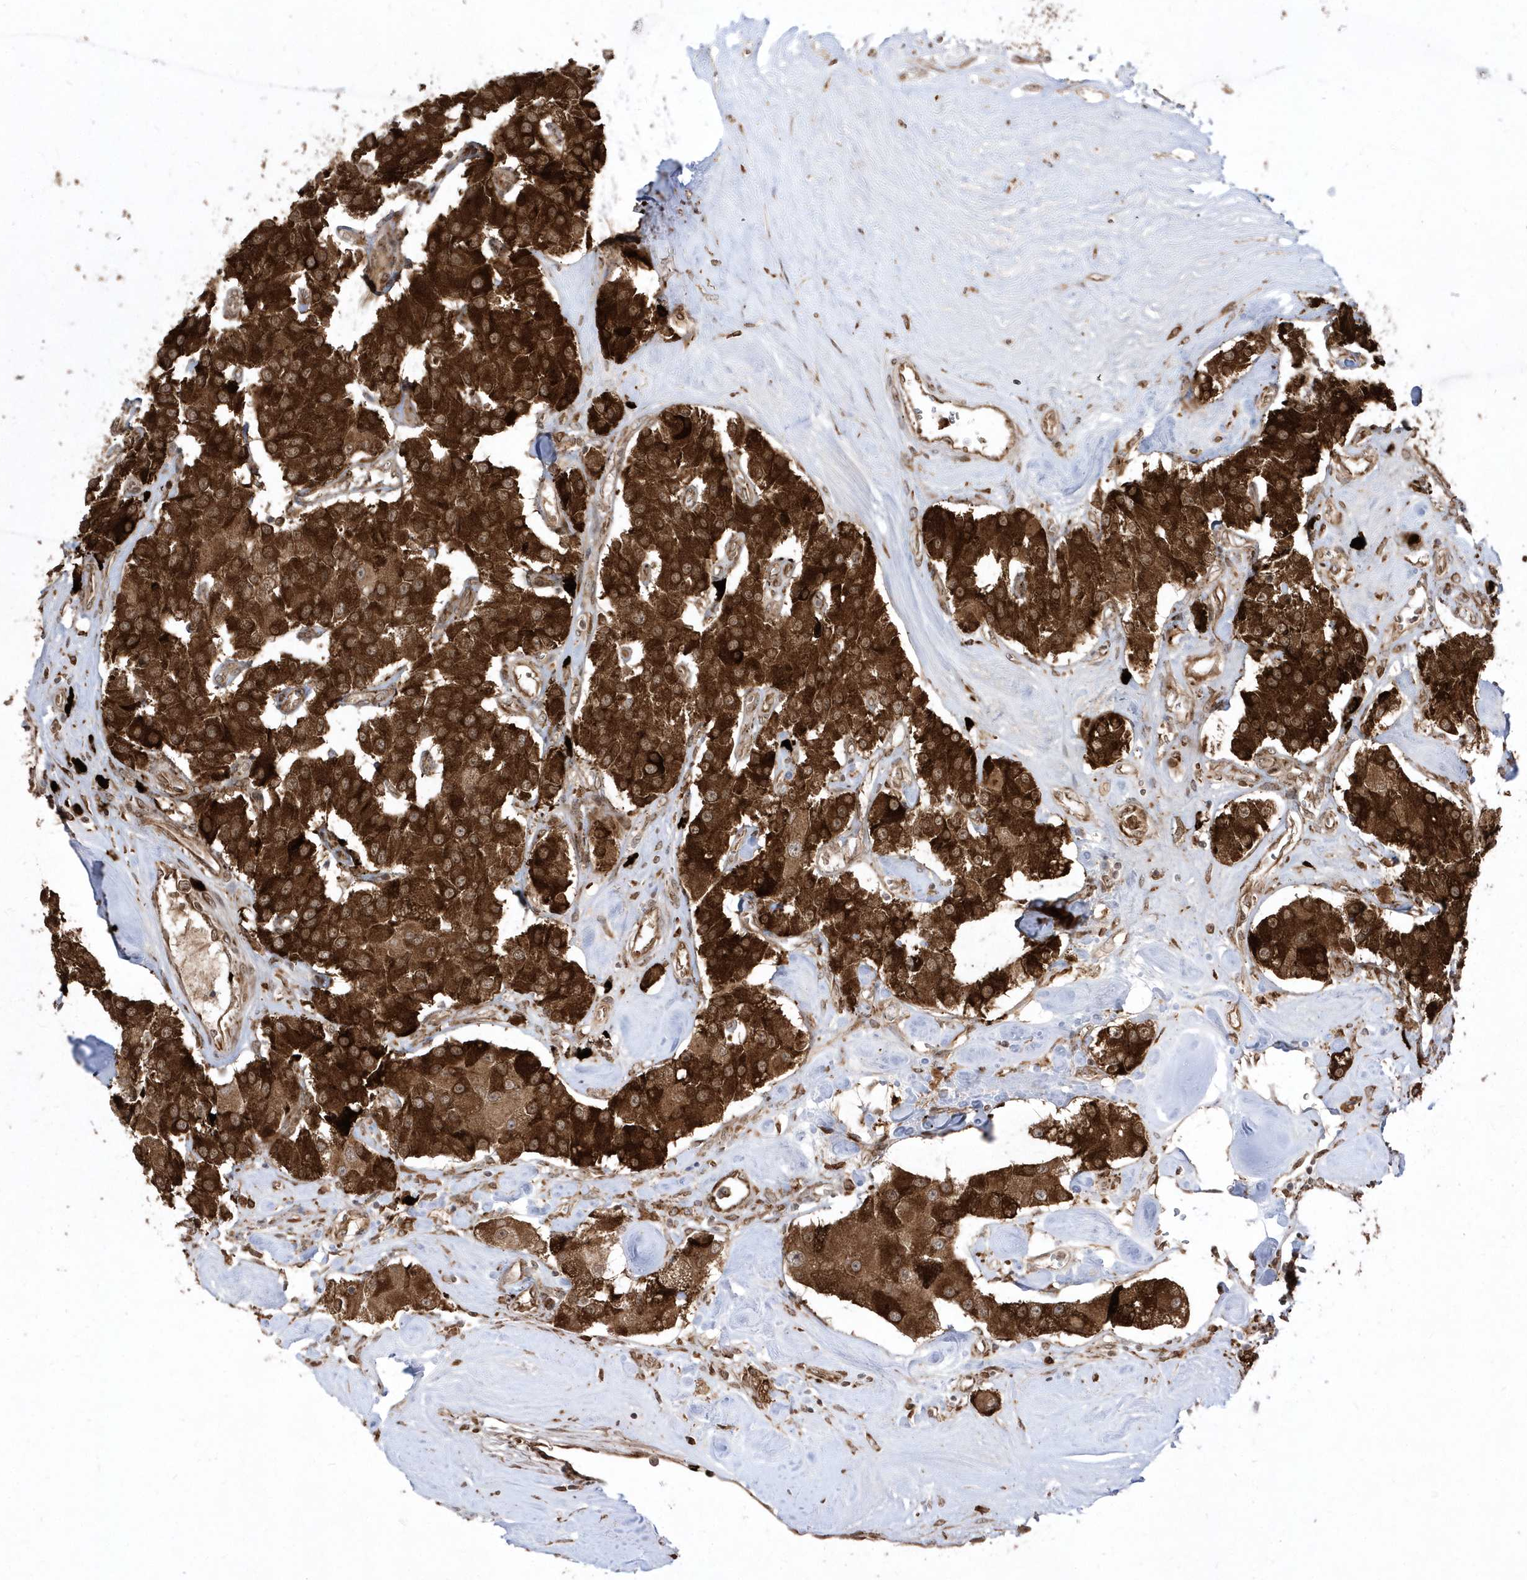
{"staining": {"intensity": "strong", "quantity": ">75%", "location": "cytoplasmic/membranous,nuclear"}, "tissue": "carcinoid", "cell_type": "Tumor cells", "image_type": "cancer", "snomed": [{"axis": "morphology", "description": "Carcinoid, malignant, NOS"}, {"axis": "topography", "description": "Pancreas"}], "caption": "An IHC image of neoplastic tissue is shown. Protein staining in brown shows strong cytoplasmic/membranous and nuclear positivity in carcinoid within tumor cells.", "gene": "EPC2", "patient": {"sex": "male", "age": 41}}